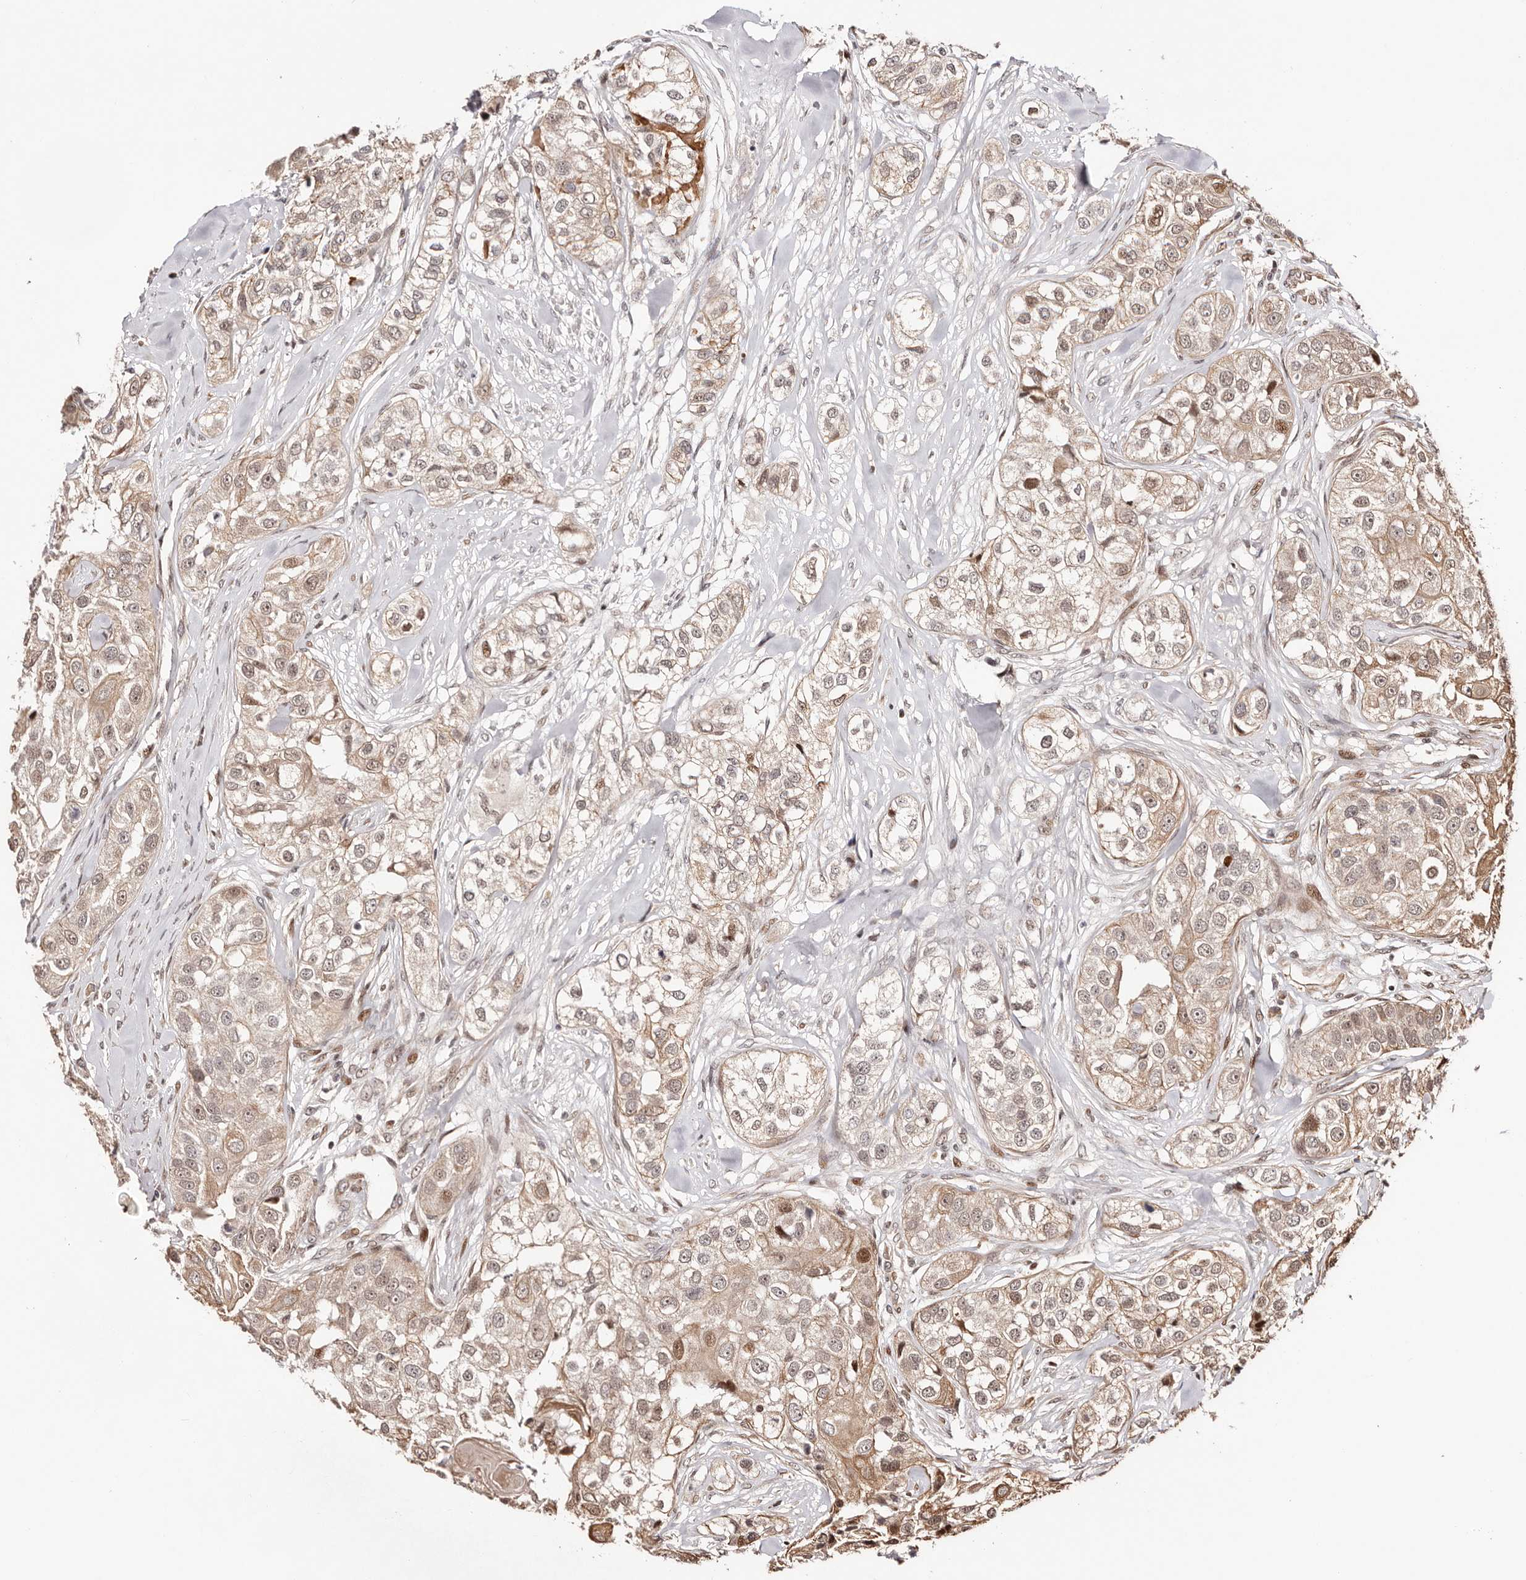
{"staining": {"intensity": "moderate", "quantity": "<25%", "location": "cytoplasmic/membranous,nuclear"}, "tissue": "head and neck cancer", "cell_type": "Tumor cells", "image_type": "cancer", "snomed": [{"axis": "morphology", "description": "Normal tissue, NOS"}, {"axis": "morphology", "description": "Squamous cell carcinoma, NOS"}, {"axis": "topography", "description": "Skeletal muscle"}, {"axis": "topography", "description": "Head-Neck"}], "caption": "Moderate cytoplasmic/membranous and nuclear positivity is present in about <25% of tumor cells in head and neck squamous cell carcinoma.", "gene": "HIVEP3", "patient": {"sex": "male", "age": 51}}